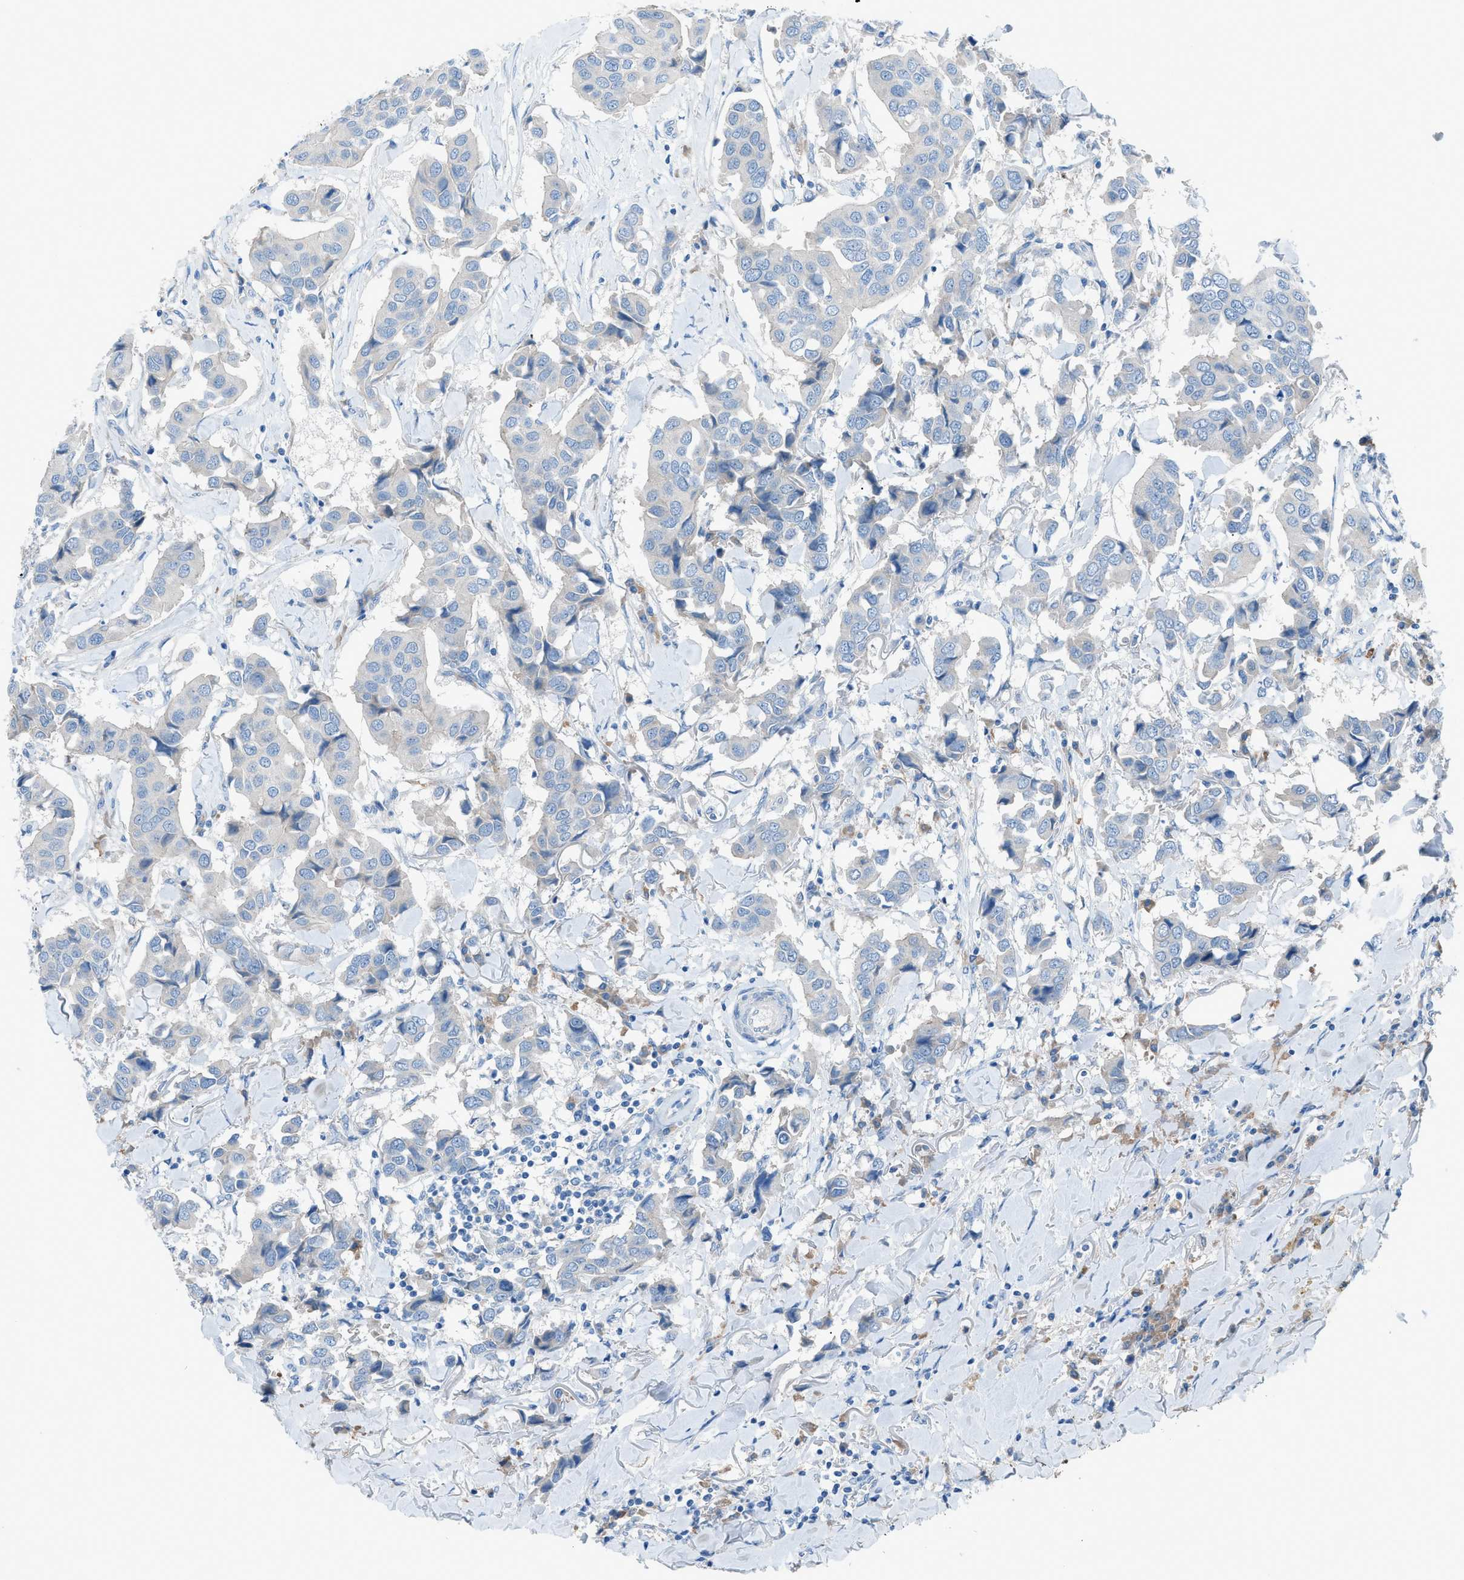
{"staining": {"intensity": "negative", "quantity": "none", "location": "none"}, "tissue": "breast cancer", "cell_type": "Tumor cells", "image_type": "cancer", "snomed": [{"axis": "morphology", "description": "Duct carcinoma"}, {"axis": "topography", "description": "Breast"}], "caption": "High power microscopy micrograph of an IHC micrograph of breast cancer, revealing no significant expression in tumor cells.", "gene": "C5AR2", "patient": {"sex": "female", "age": 80}}